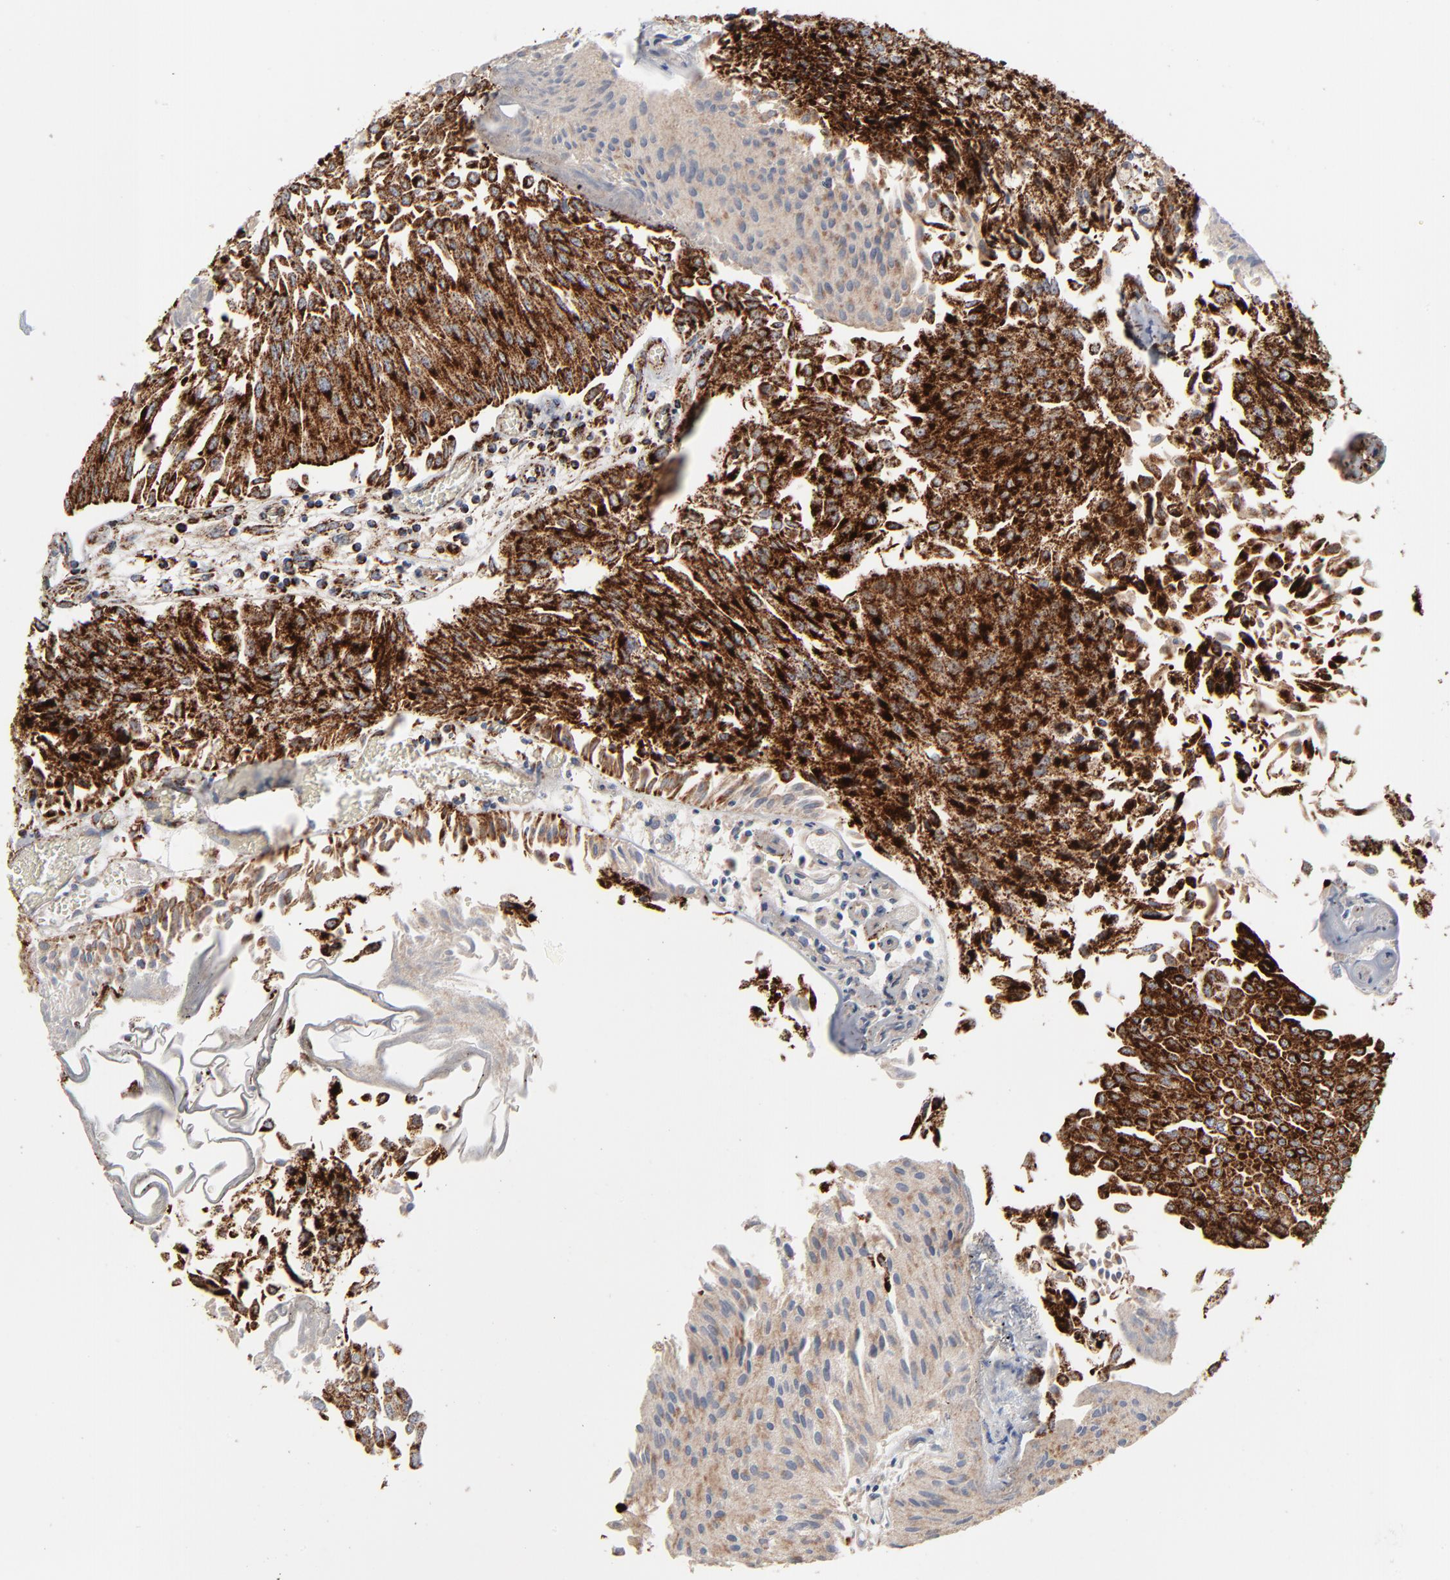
{"staining": {"intensity": "strong", "quantity": ">75%", "location": "cytoplasmic/membranous"}, "tissue": "urothelial cancer", "cell_type": "Tumor cells", "image_type": "cancer", "snomed": [{"axis": "morphology", "description": "Urothelial carcinoma, Low grade"}, {"axis": "topography", "description": "Urinary bladder"}], "caption": "Immunohistochemical staining of urothelial carcinoma (low-grade) exhibits high levels of strong cytoplasmic/membranous positivity in about >75% of tumor cells.", "gene": "UQCRC1", "patient": {"sex": "male", "age": 86}}